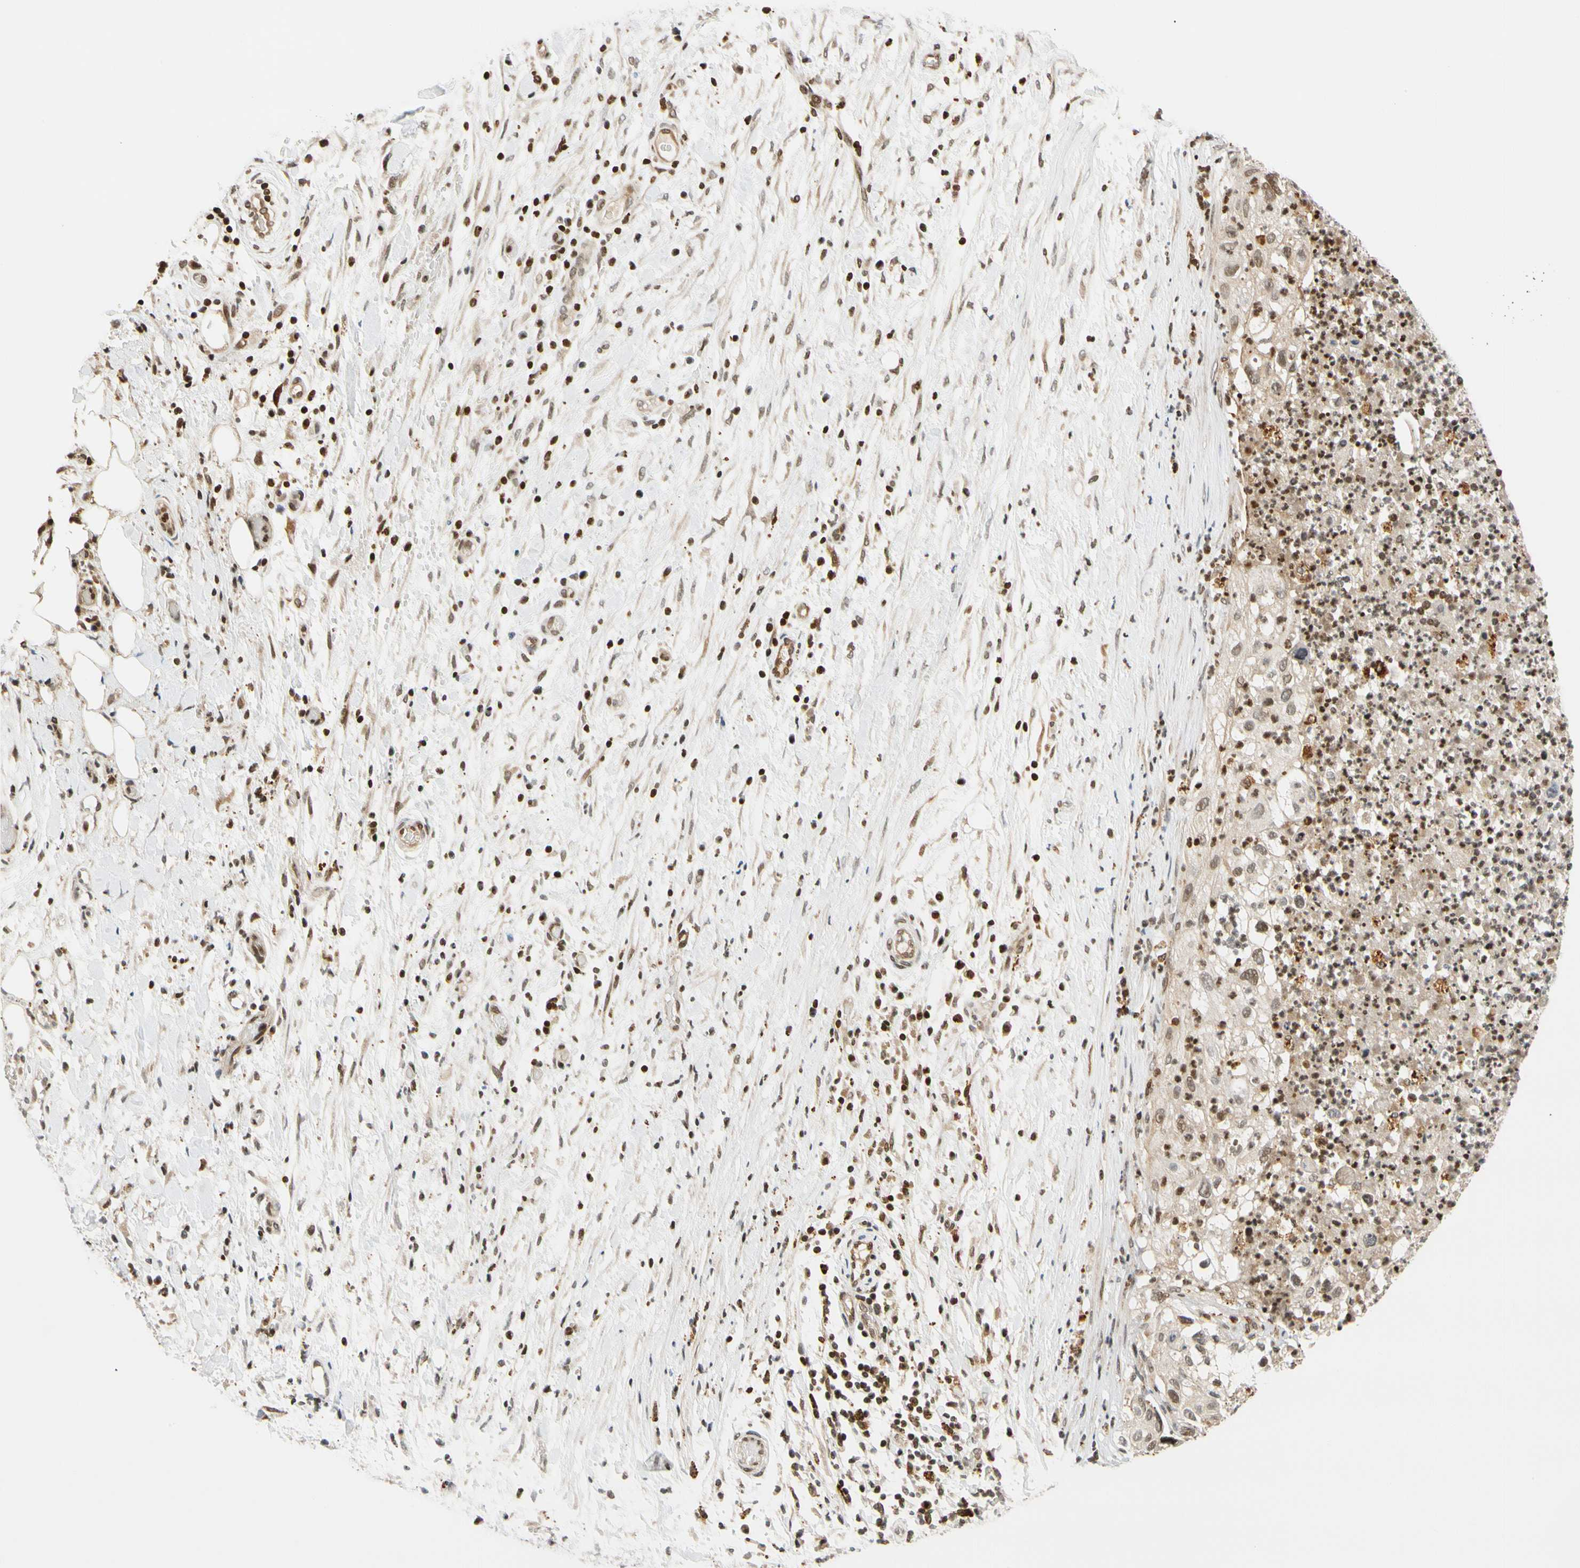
{"staining": {"intensity": "weak", "quantity": "25%-75%", "location": "cytoplasmic/membranous,nuclear"}, "tissue": "lung cancer", "cell_type": "Tumor cells", "image_type": "cancer", "snomed": [{"axis": "morphology", "description": "Inflammation, NOS"}, {"axis": "morphology", "description": "Squamous cell carcinoma, NOS"}, {"axis": "topography", "description": "Lymph node"}, {"axis": "topography", "description": "Soft tissue"}, {"axis": "topography", "description": "Lung"}], "caption": "Immunohistochemical staining of human lung cancer (squamous cell carcinoma) demonstrates low levels of weak cytoplasmic/membranous and nuclear protein positivity in approximately 25%-75% of tumor cells.", "gene": "CDK7", "patient": {"sex": "male", "age": 66}}